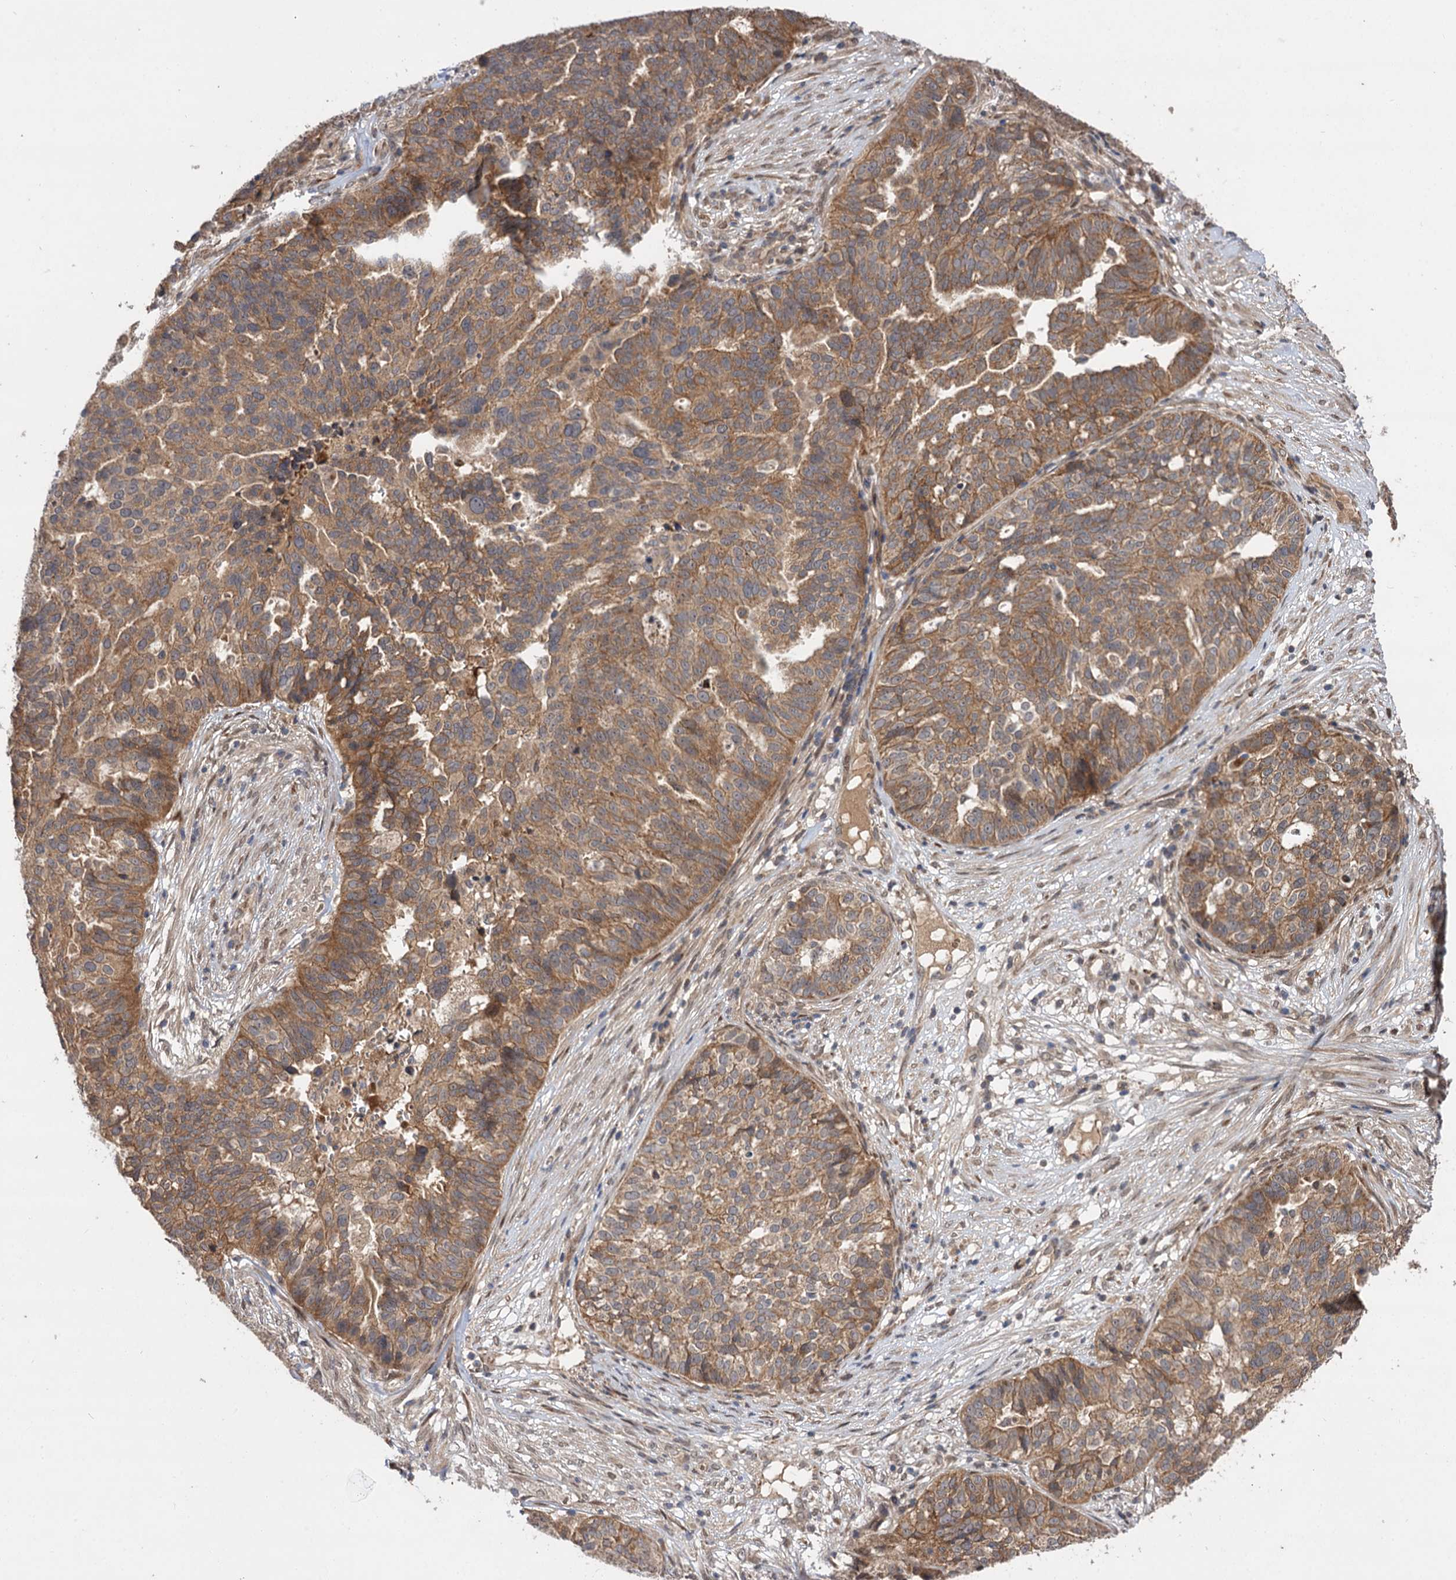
{"staining": {"intensity": "moderate", "quantity": ">75%", "location": "cytoplasmic/membranous"}, "tissue": "ovarian cancer", "cell_type": "Tumor cells", "image_type": "cancer", "snomed": [{"axis": "morphology", "description": "Cystadenocarcinoma, serous, NOS"}, {"axis": "topography", "description": "Ovary"}], "caption": "Immunohistochemical staining of human ovarian cancer (serous cystadenocarcinoma) demonstrates moderate cytoplasmic/membranous protein positivity in approximately >75% of tumor cells.", "gene": "FBXW8", "patient": {"sex": "female", "age": 59}}